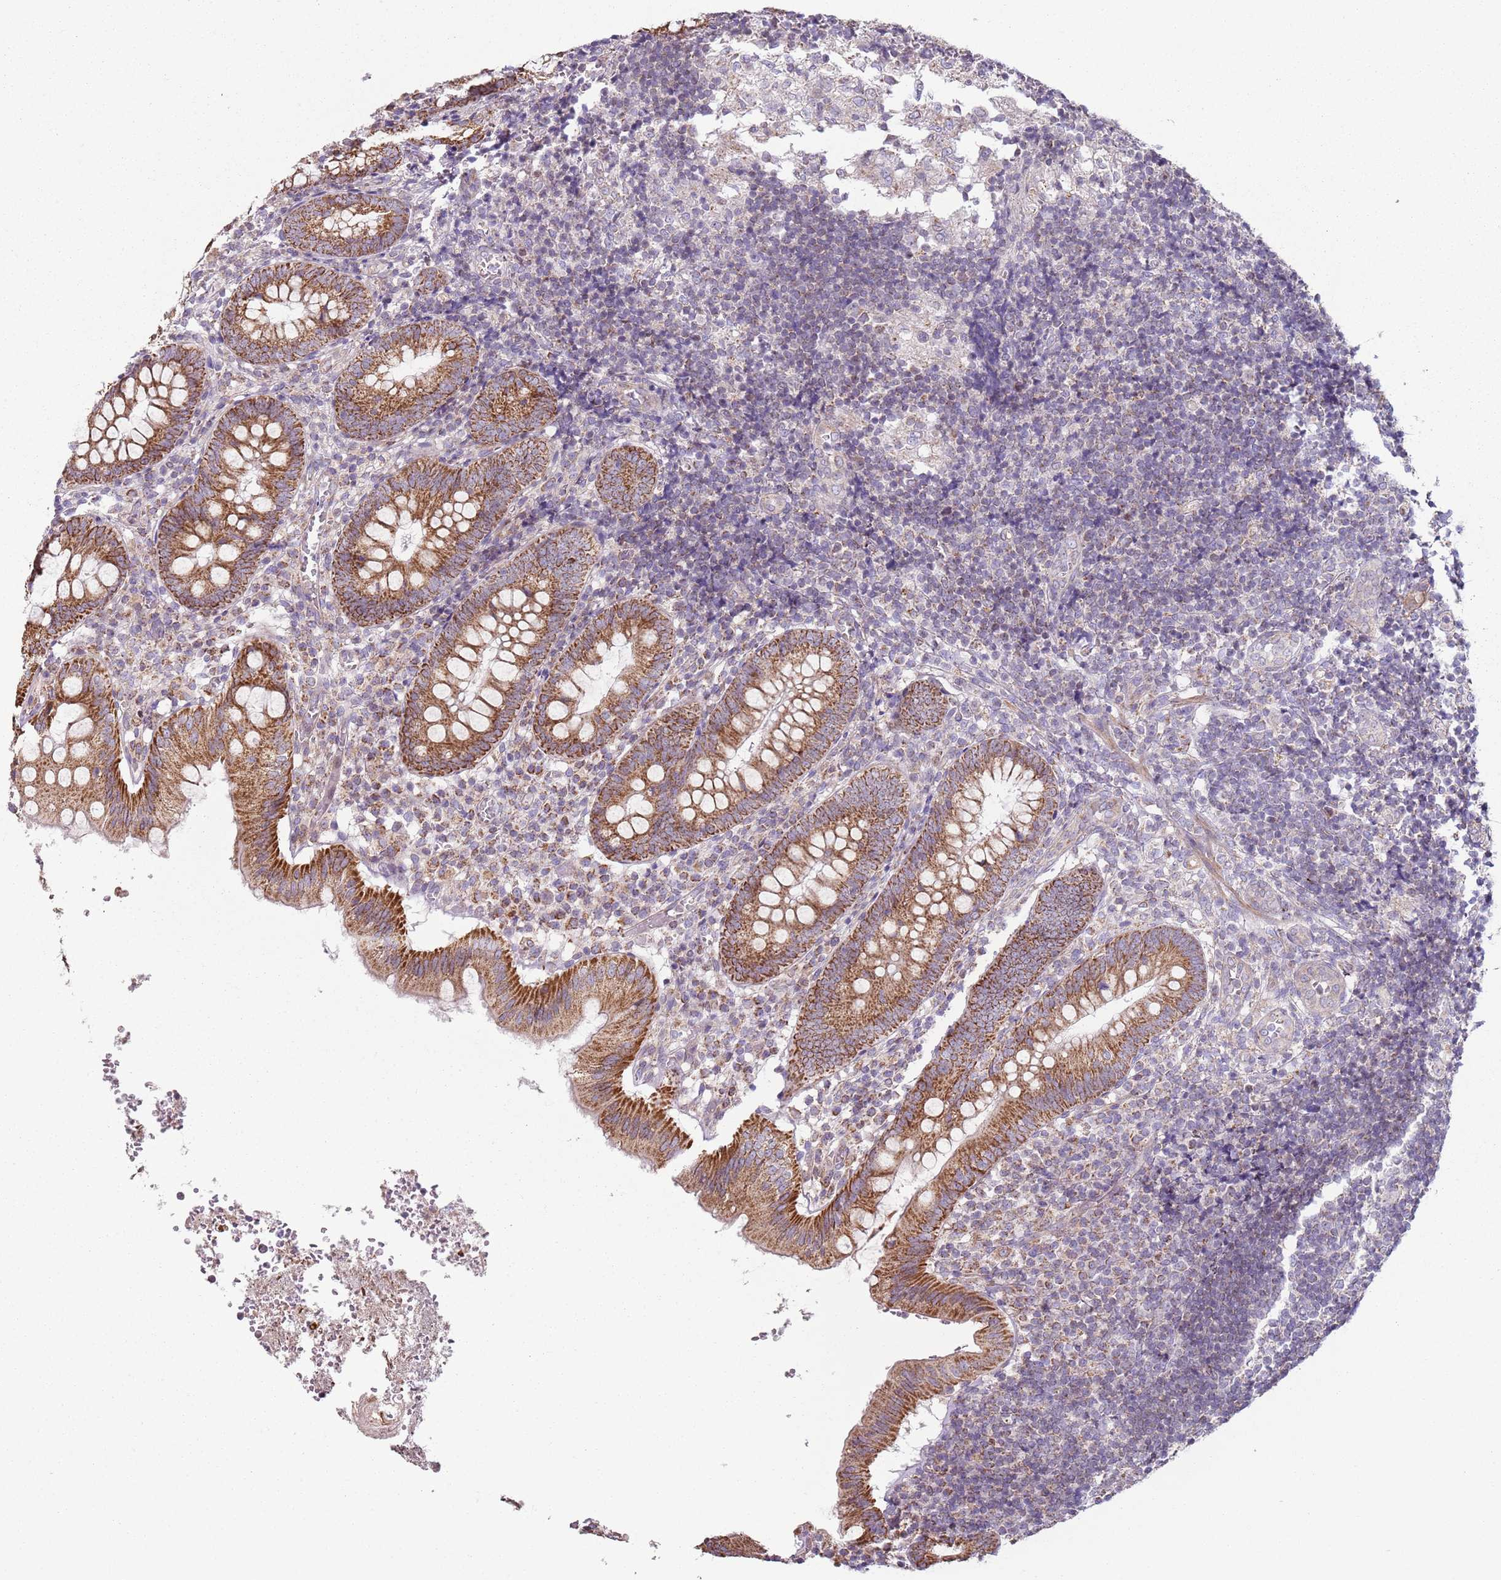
{"staining": {"intensity": "strong", "quantity": ">75%", "location": "cytoplasmic/membranous"}, "tissue": "appendix", "cell_type": "Glandular cells", "image_type": "normal", "snomed": [{"axis": "morphology", "description": "Normal tissue, NOS"}, {"axis": "topography", "description": "Appendix"}], "caption": "Strong cytoplasmic/membranous positivity is seen in about >75% of glandular cells in benign appendix. (Brightfield microscopy of DAB IHC at high magnification).", "gene": "GAS8", "patient": {"sex": "male", "age": 8}}